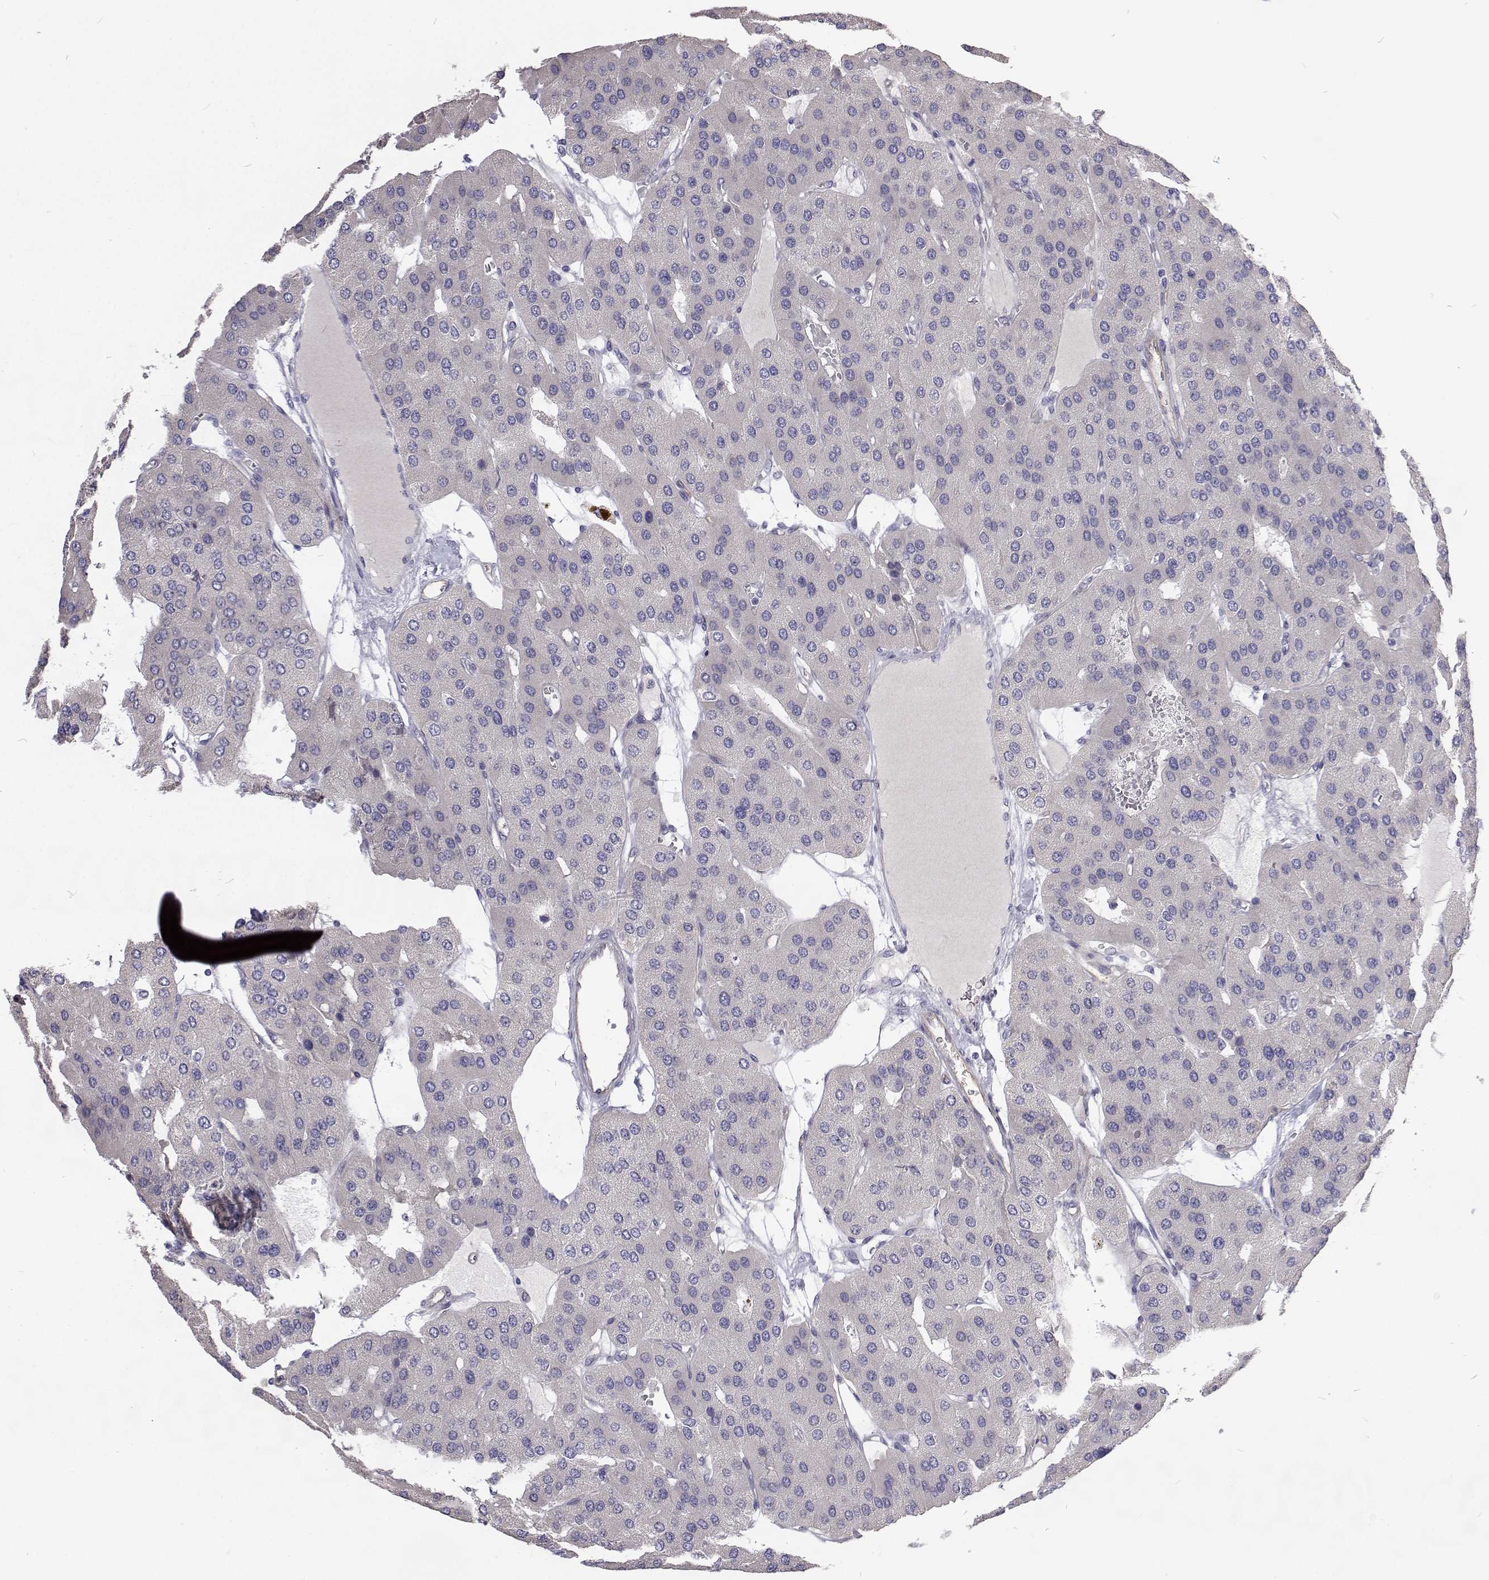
{"staining": {"intensity": "negative", "quantity": "none", "location": "none"}, "tissue": "parathyroid gland", "cell_type": "Glandular cells", "image_type": "normal", "snomed": [{"axis": "morphology", "description": "Normal tissue, NOS"}, {"axis": "morphology", "description": "Adenoma, NOS"}, {"axis": "topography", "description": "Parathyroid gland"}], "caption": "IHC of benign human parathyroid gland demonstrates no expression in glandular cells. (Brightfield microscopy of DAB (3,3'-diaminobenzidine) immunohistochemistry (IHC) at high magnification).", "gene": "NPR3", "patient": {"sex": "female", "age": 86}}